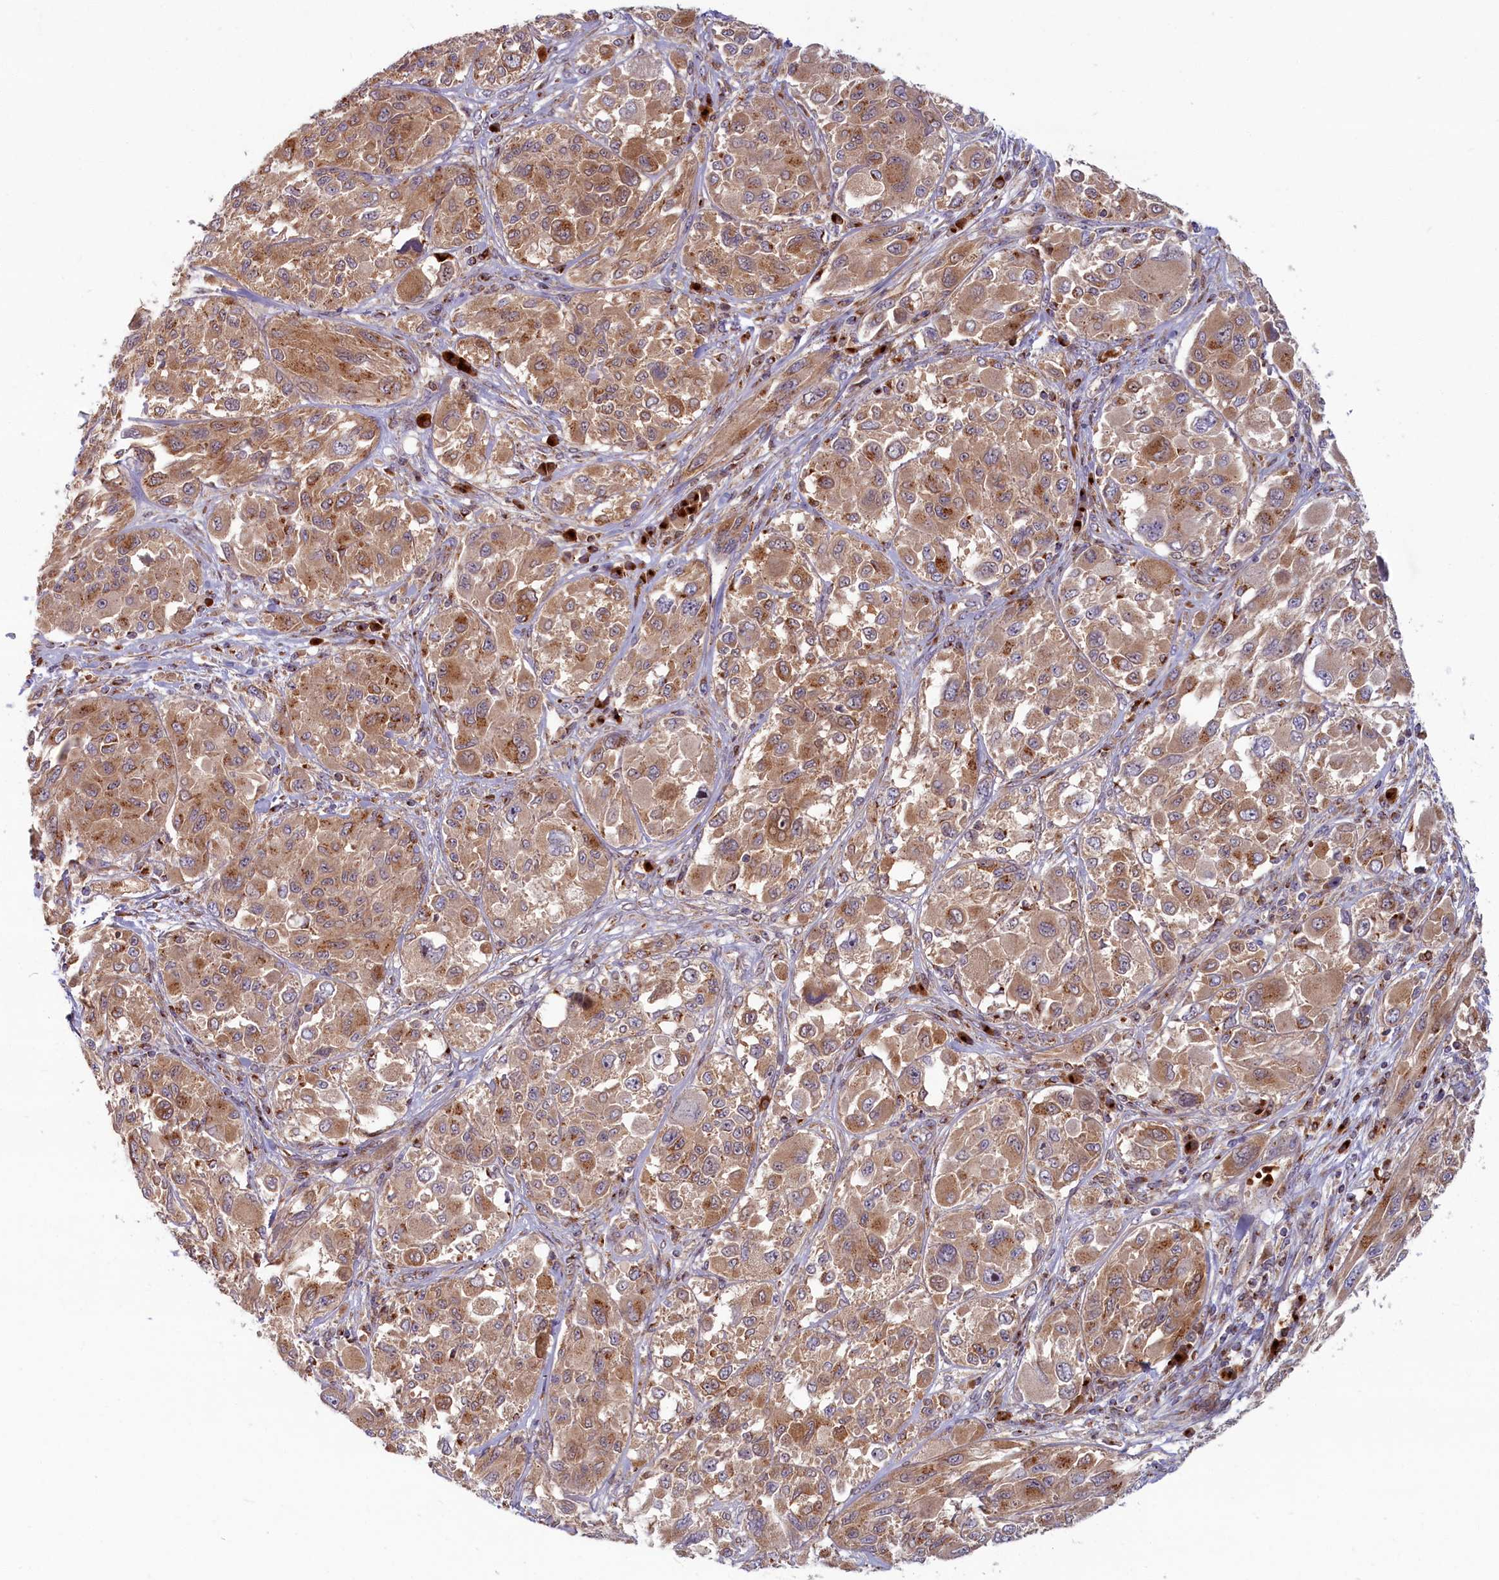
{"staining": {"intensity": "moderate", "quantity": ">75%", "location": "cytoplasmic/membranous"}, "tissue": "melanoma", "cell_type": "Tumor cells", "image_type": "cancer", "snomed": [{"axis": "morphology", "description": "Malignant melanoma, NOS"}, {"axis": "topography", "description": "Skin"}], "caption": "Brown immunohistochemical staining in melanoma displays moderate cytoplasmic/membranous positivity in about >75% of tumor cells.", "gene": "BLVRB", "patient": {"sex": "female", "age": 91}}